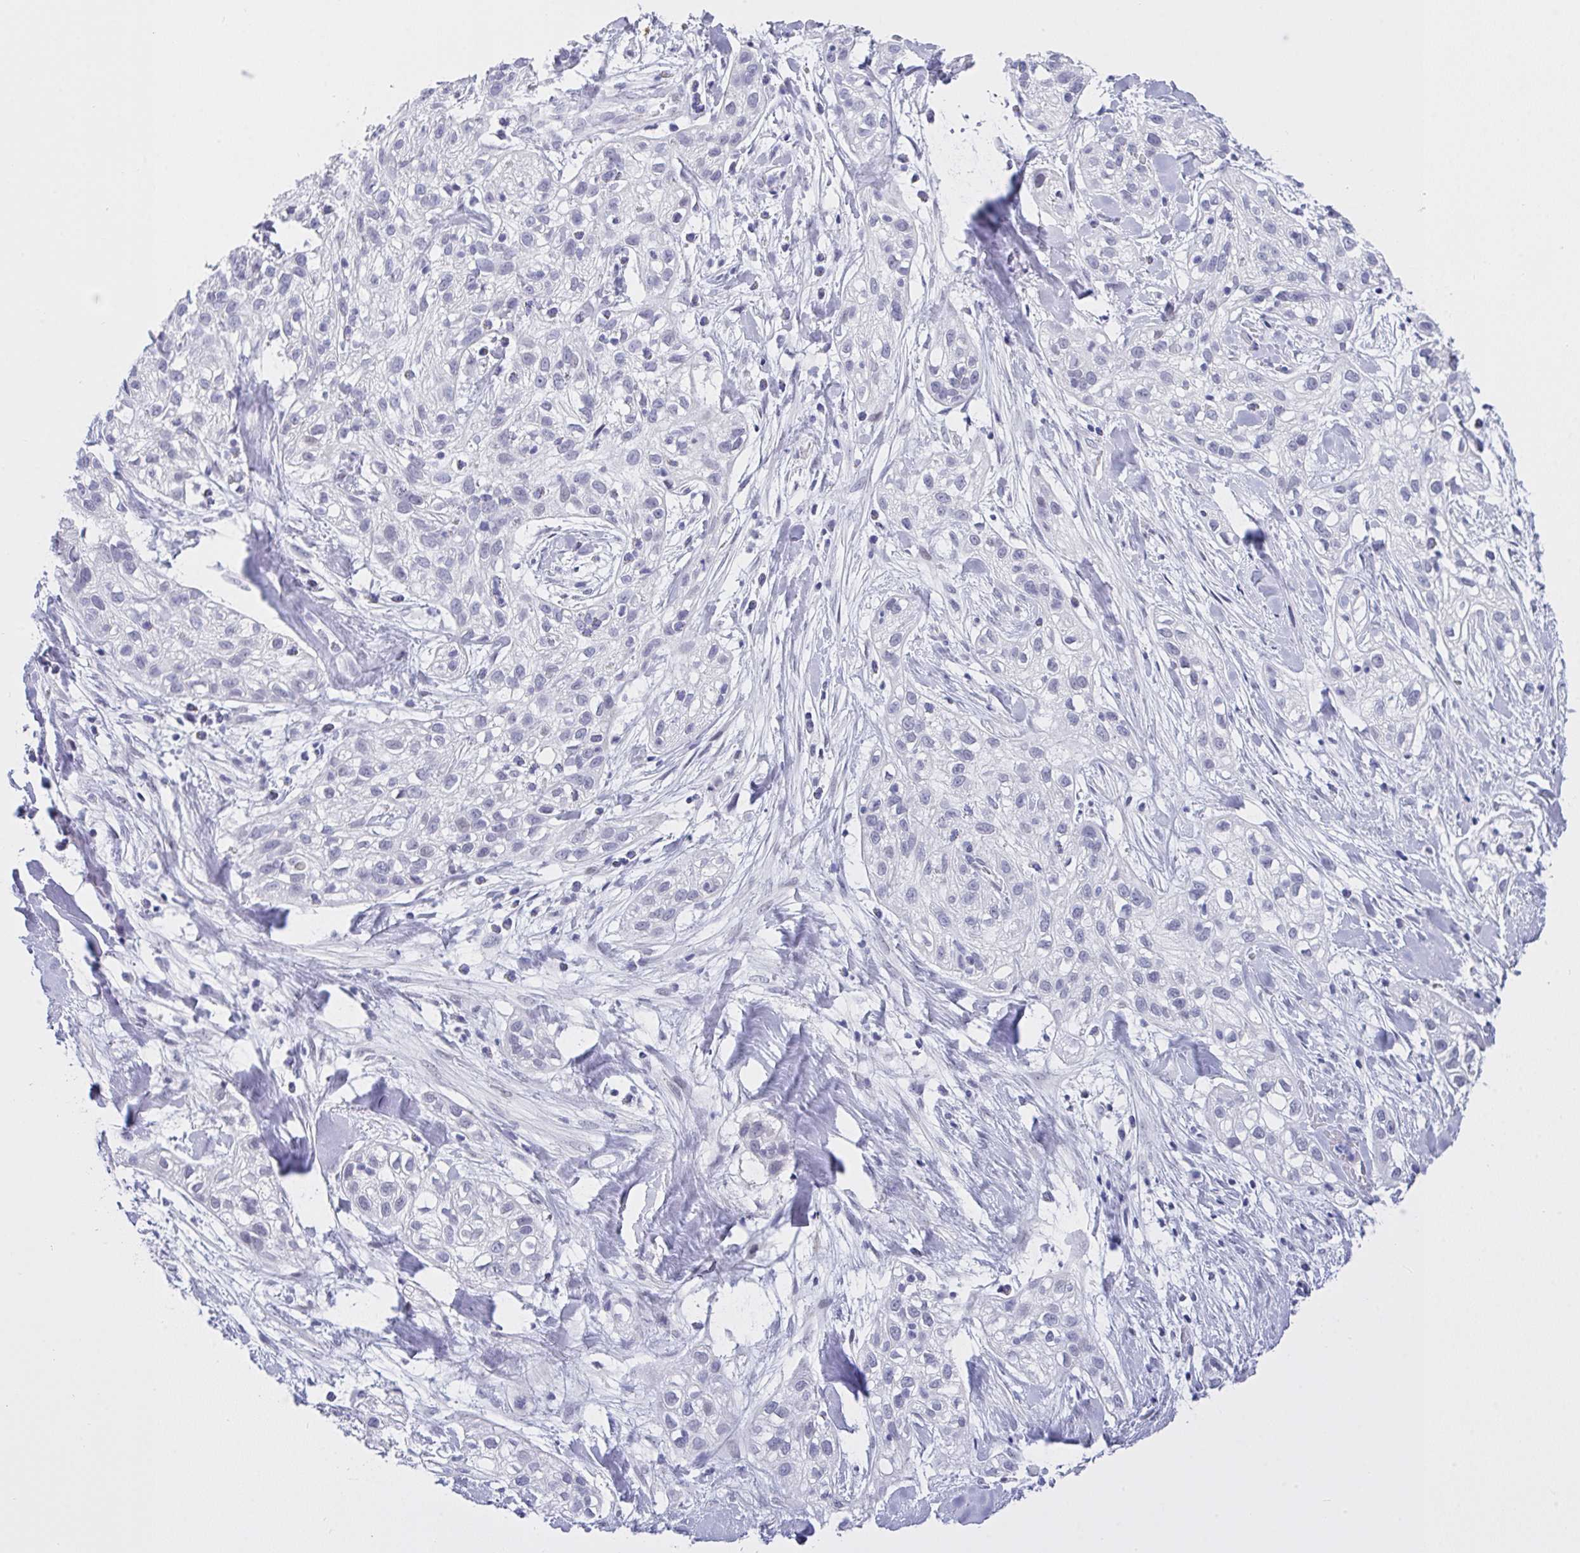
{"staining": {"intensity": "negative", "quantity": "none", "location": "none"}, "tissue": "skin cancer", "cell_type": "Tumor cells", "image_type": "cancer", "snomed": [{"axis": "morphology", "description": "Squamous cell carcinoma, NOS"}, {"axis": "topography", "description": "Skin"}], "caption": "Immunohistochemistry (IHC) micrograph of human skin cancer (squamous cell carcinoma) stained for a protein (brown), which displays no positivity in tumor cells.", "gene": "FBXL22", "patient": {"sex": "male", "age": 82}}